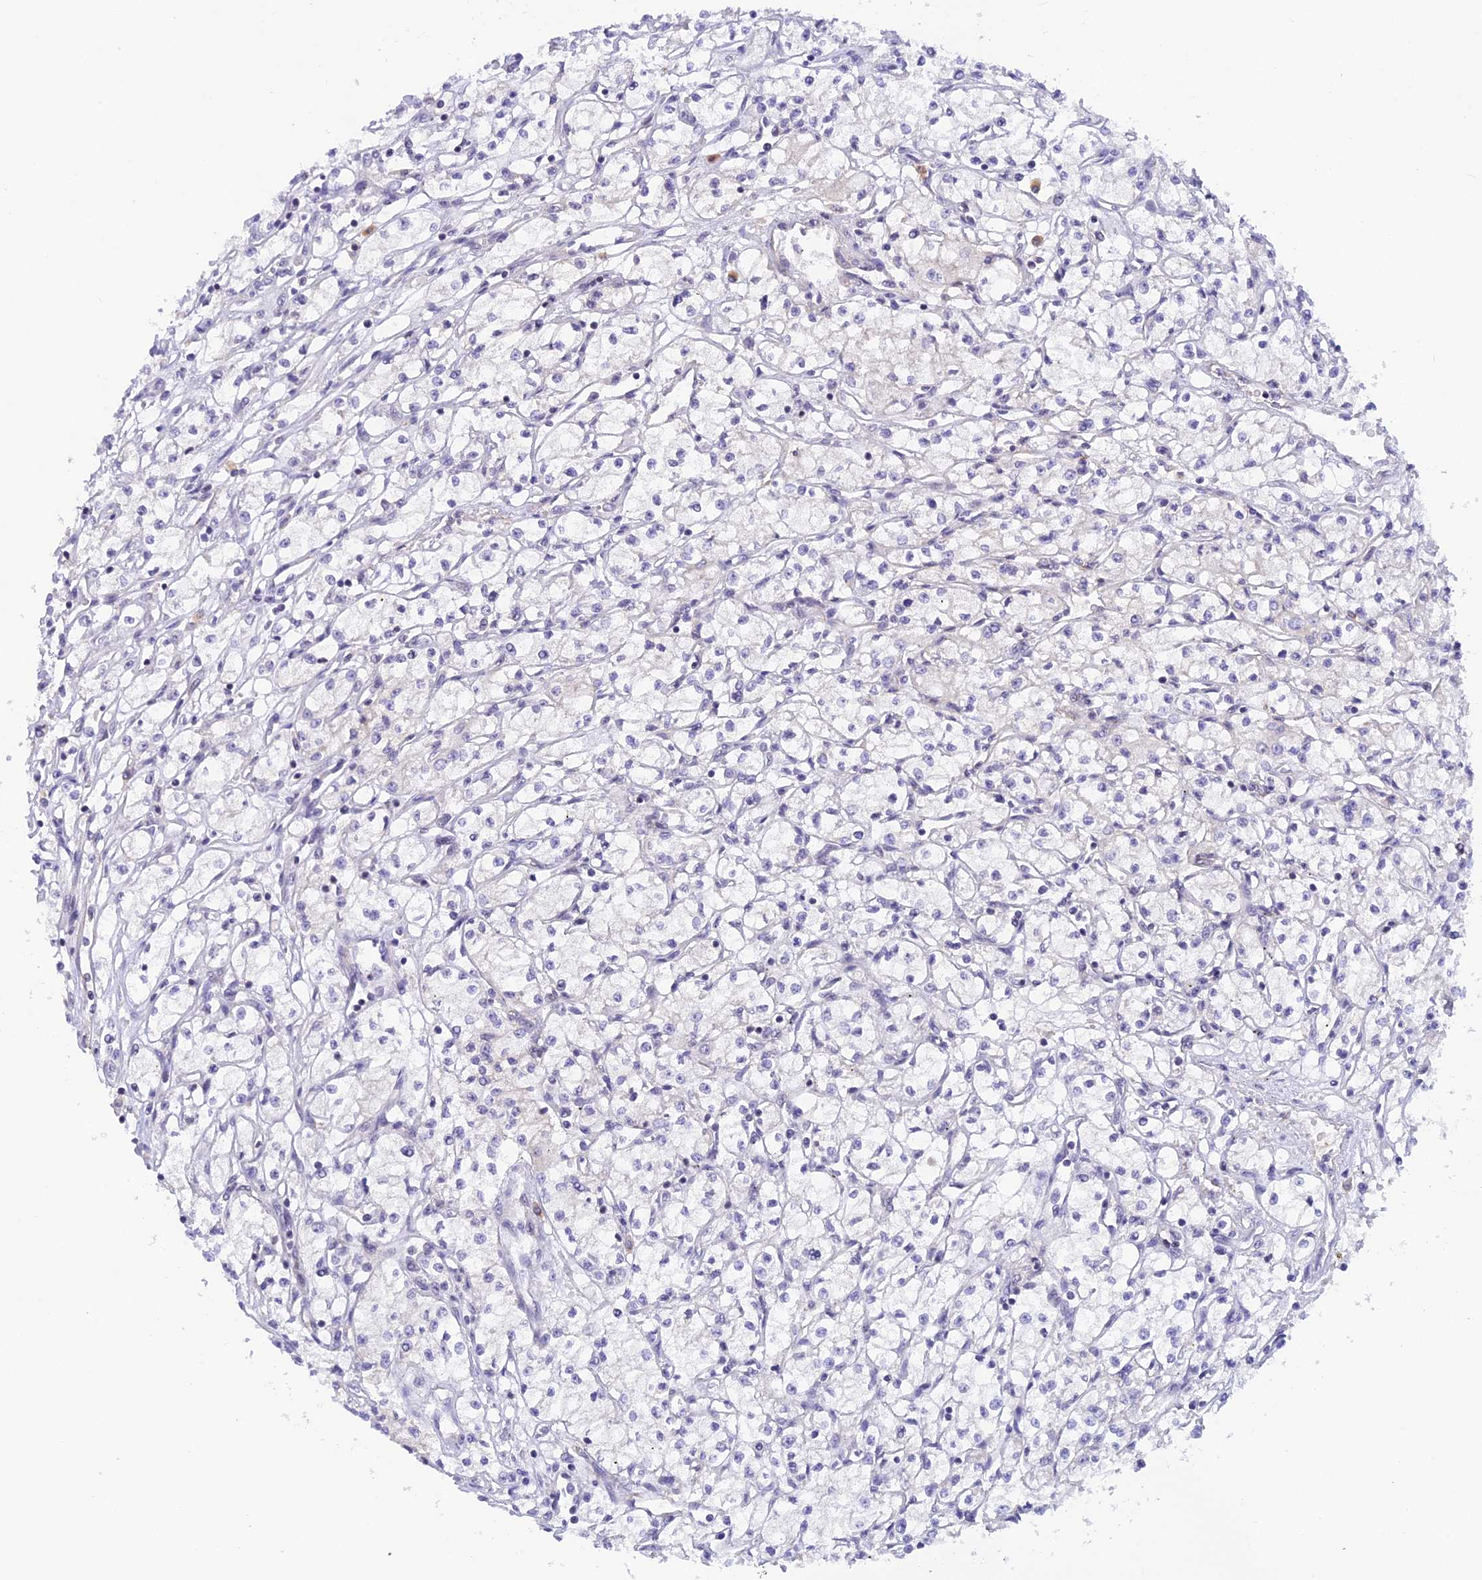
{"staining": {"intensity": "negative", "quantity": "none", "location": "none"}, "tissue": "renal cancer", "cell_type": "Tumor cells", "image_type": "cancer", "snomed": [{"axis": "morphology", "description": "Adenocarcinoma, NOS"}, {"axis": "topography", "description": "Kidney"}], "caption": "High magnification brightfield microscopy of renal adenocarcinoma stained with DAB (brown) and counterstained with hematoxylin (blue): tumor cells show no significant staining. The staining was performed using DAB (3,3'-diaminobenzidine) to visualize the protein expression in brown, while the nuclei were stained in blue with hematoxylin (Magnification: 20x).", "gene": "THAP11", "patient": {"sex": "male", "age": 59}}